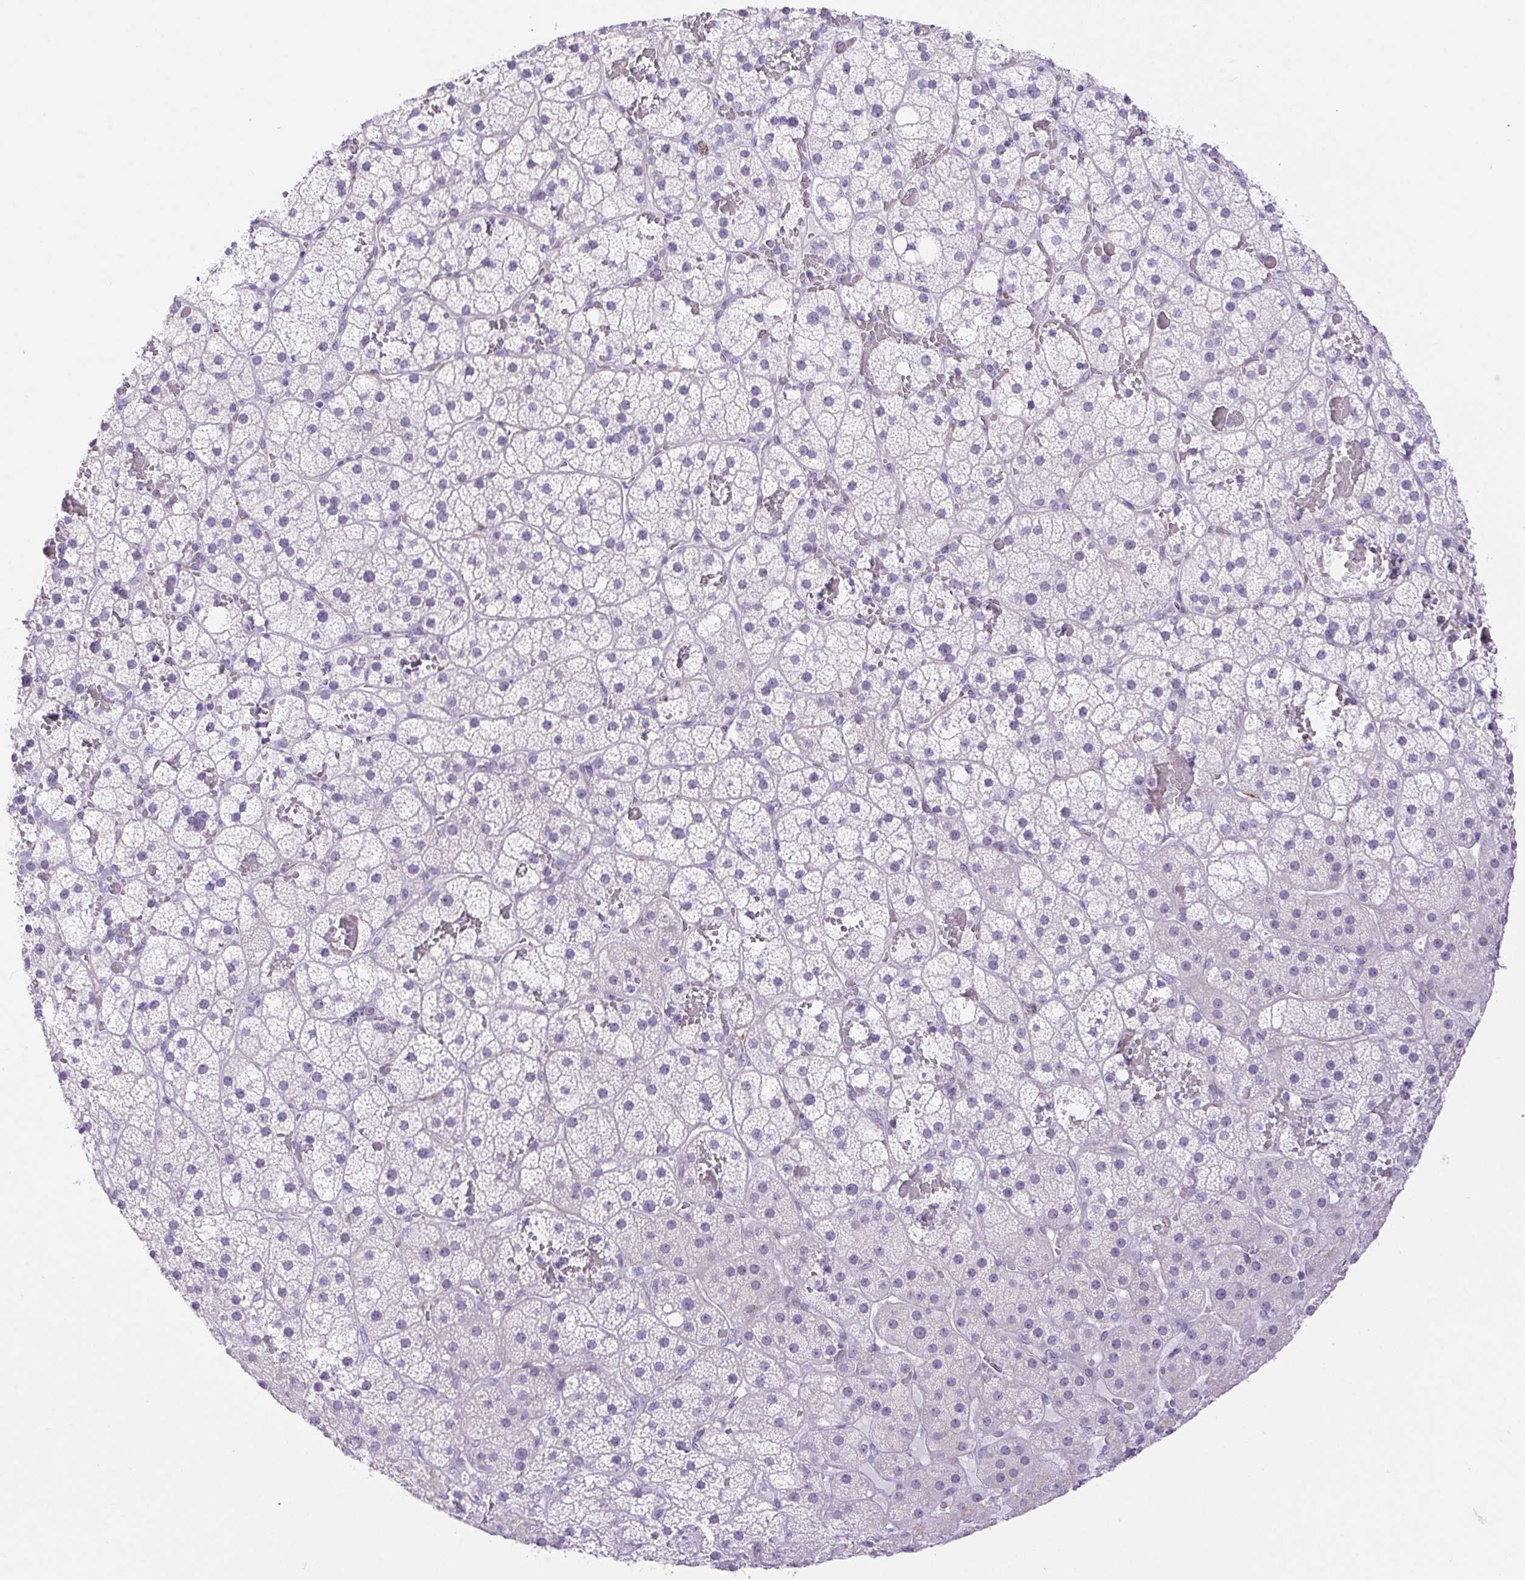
{"staining": {"intensity": "negative", "quantity": "none", "location": "none"}, "tissue": "adrenal gland", "cell_type": "Glandular cells", "image_type": "normal", "snomed": [{"axis": "morphology", "description": "Normal tissue, NOS"}, {"axis": "topography", "description": "Adrenal gland"}], "caption": "Immunohistochemistry photomicrograph of unremarkable adrenal gland stained for a protein (brown), which shows no staining in glandular cells. Nuclei are stained in blue.", "gene": "ERP27", "patient": {"sex": "male", "age": 53}}